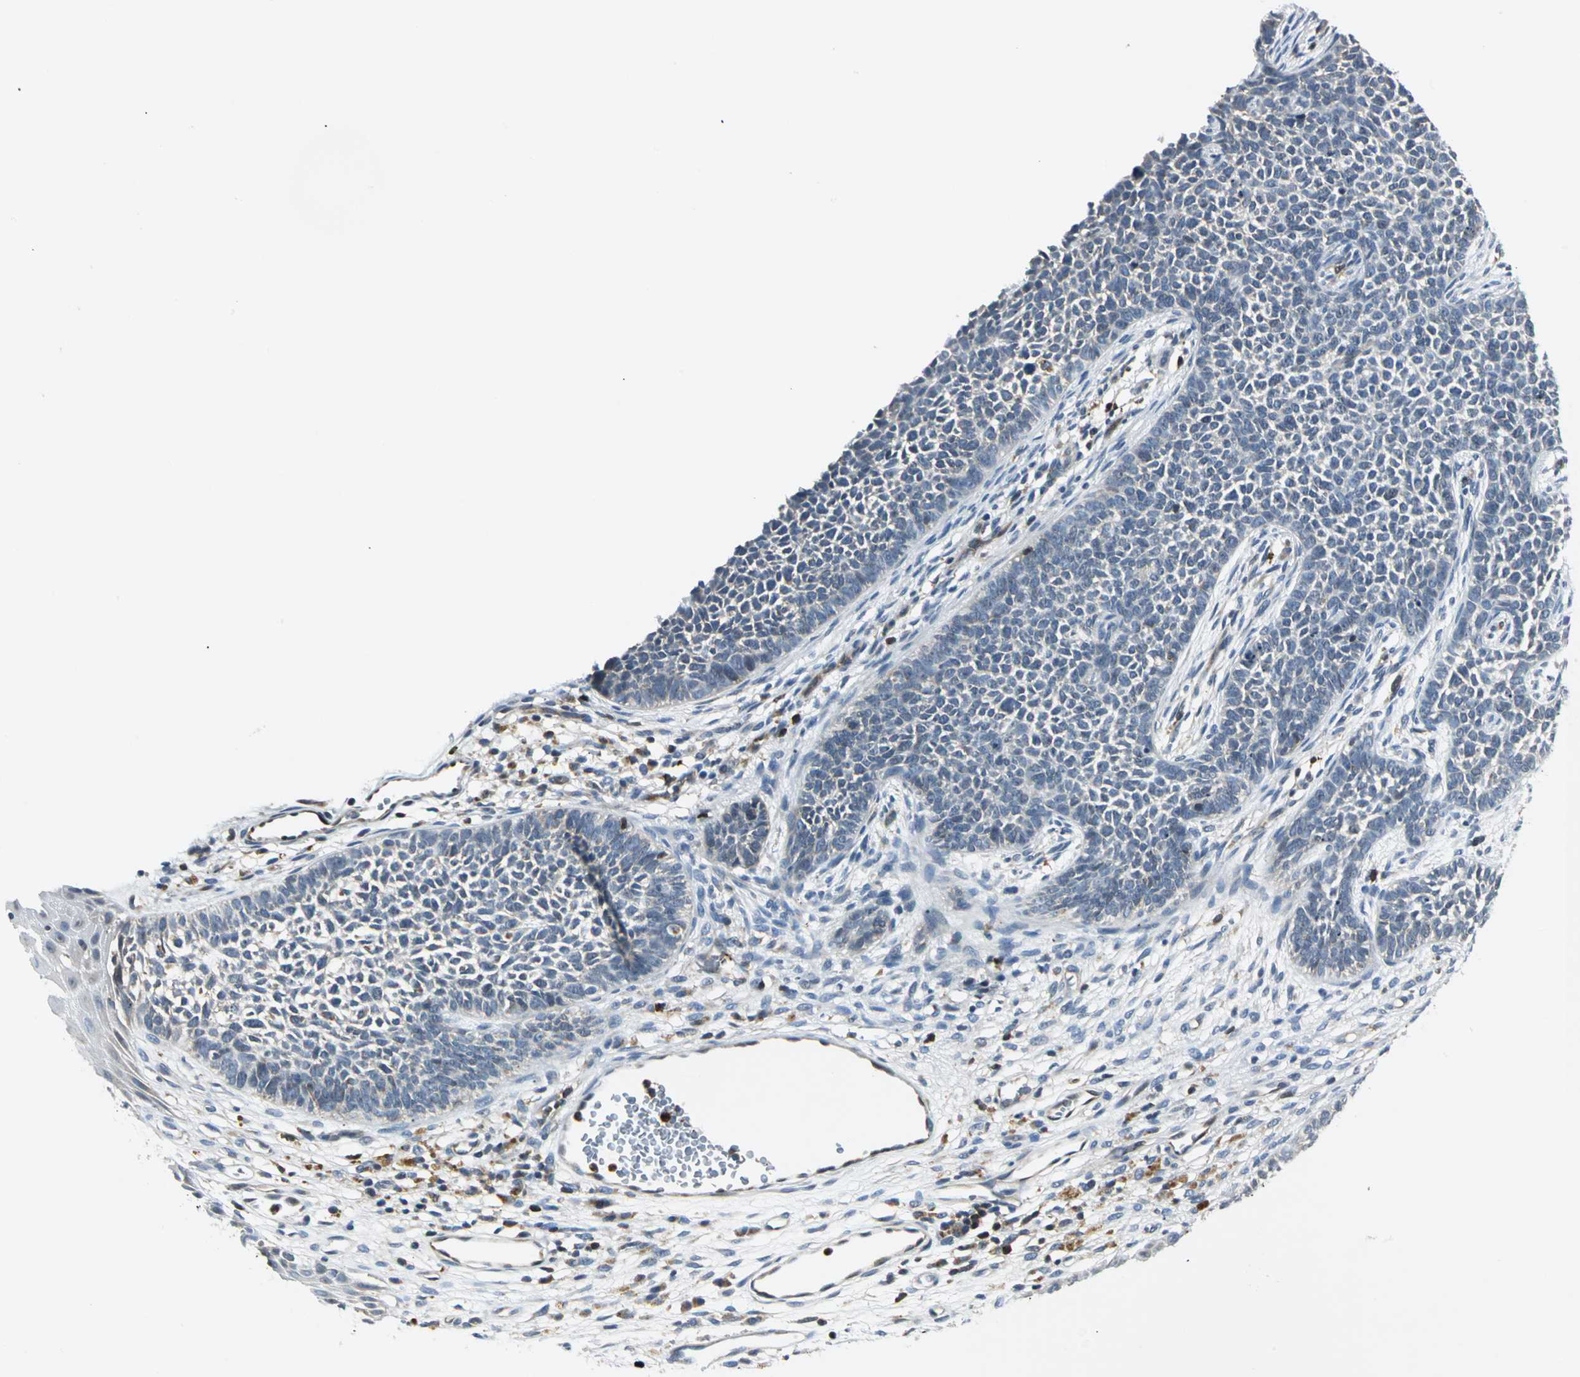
{"staining": {"intensity": "negative", "quantity": "none", "location": "none"}, "tissue": "skin cancer", "cell_type": "Tumor cells", "image_type": "cancer", "snomed": [{"axis": "morphology", "description": "Basal cell carcinoma"}, {"axis": "topography", "description": "Skin"}], "caption": "Tumor cells show no significant protein expression in skin cancer.", "gene": "USP40", "patient": {"sex": "female", "age": 84}}